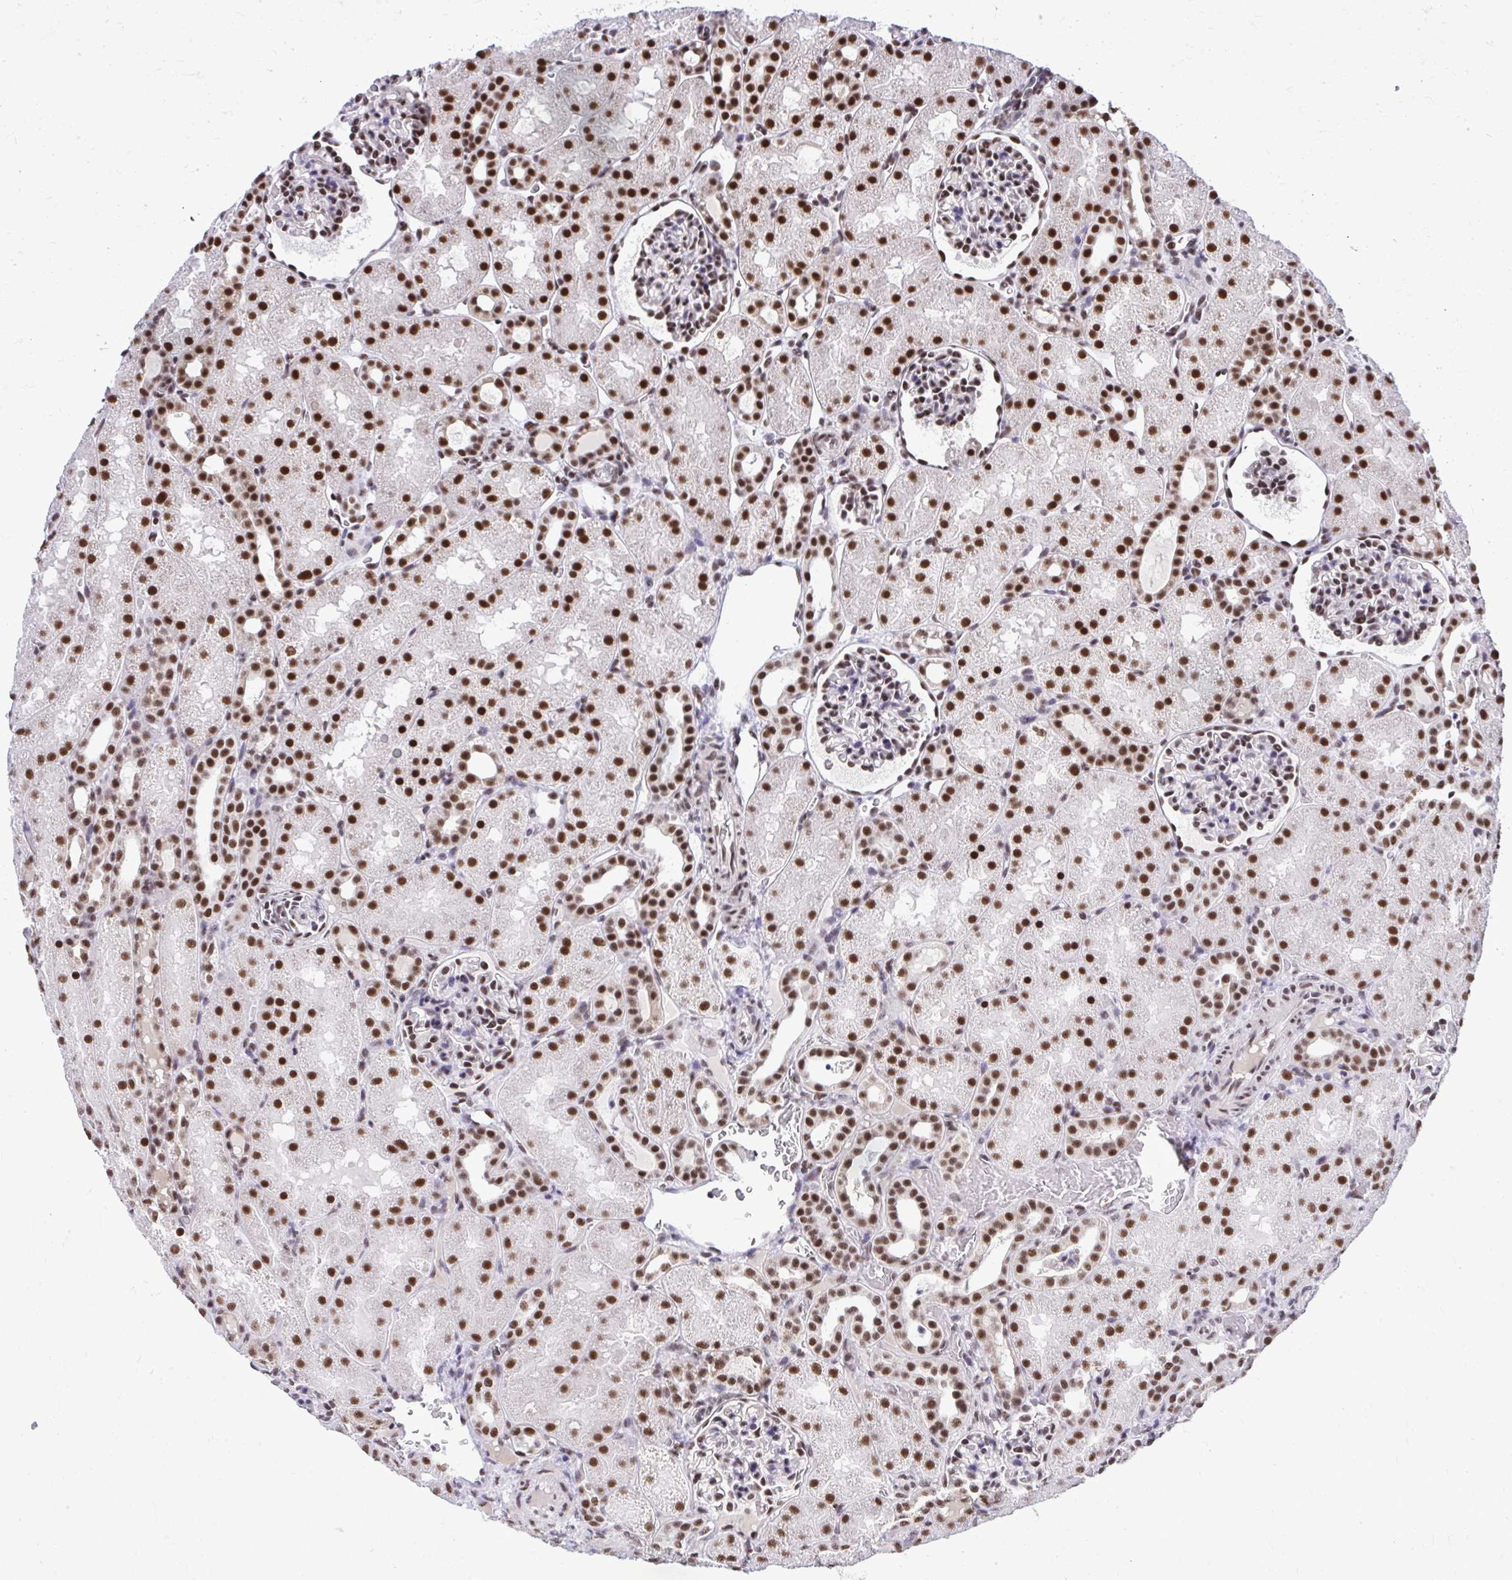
{"staining": {"intensity": "strong", "quantity": "25%-75%", "location": "nuclear"}, "tissue": "kidney", "cell_type": "Cells in glomeruli", "image_type": "normal", "snomed": [{"axis": "morphology", "description": "Normal tissue, NOS"}, {"axis": "topography", "description": "Kidney"}], "caption": "Immunohistochemical staining of unremarkable human kidney exhibits 25%-75% levels of strong nuclear protein staining in about 25%-75% of cells in glomeruli.", "gene": "PRPF19", "patient": {"sex": "male", "age": 2}}